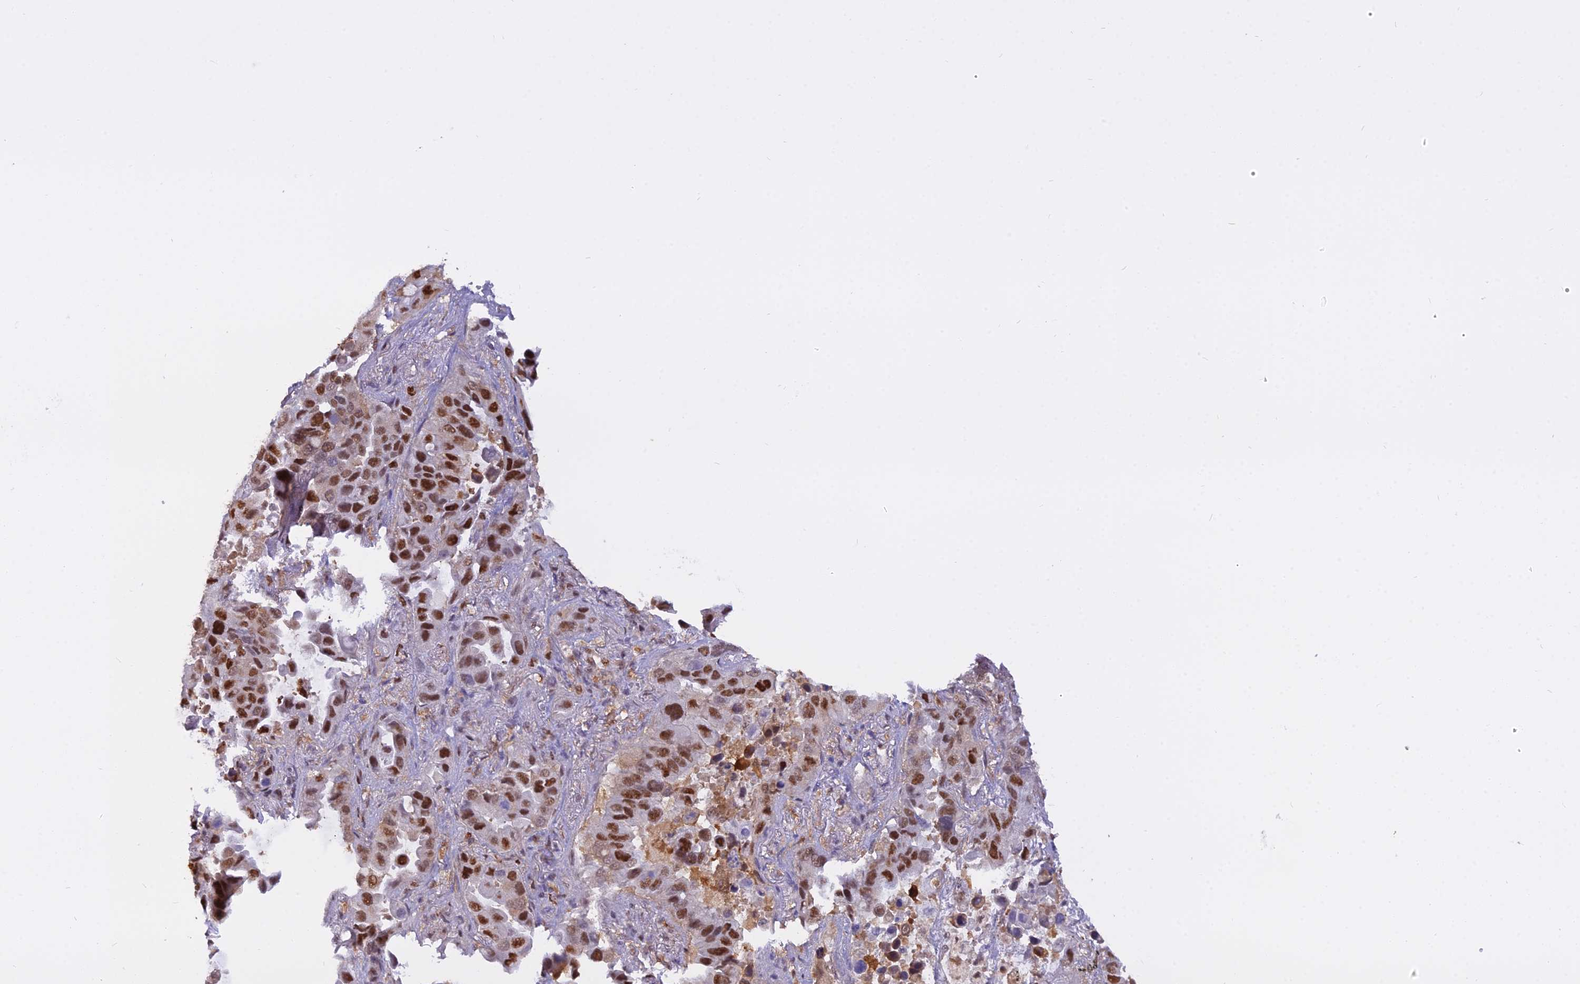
{"staining": {"intensity": "moderate", "quantity": ">75%", "location": "nuclear"}, "tissue": "lung cancer", "cell_type": "Tumor cells", "image_type": "cancer", "snomed": [{"axis": "morphology", "description": "Adenocarcinoma, NOS"}, {"axis": "topography", "description": "Lung"}], "caption": "Immunohistochemistry (IHC) (DAB (3,3'-diaminobenzidine)) staining of lung adenocarcinoma displays moderate nuclear protein positivity in approximately >75% of tumor cells. (brown staining indicates protein expression, while blue staining denotes nuclei).", "gene": "NPEPL1", "patient": {"sex": "male", "age": 64}}